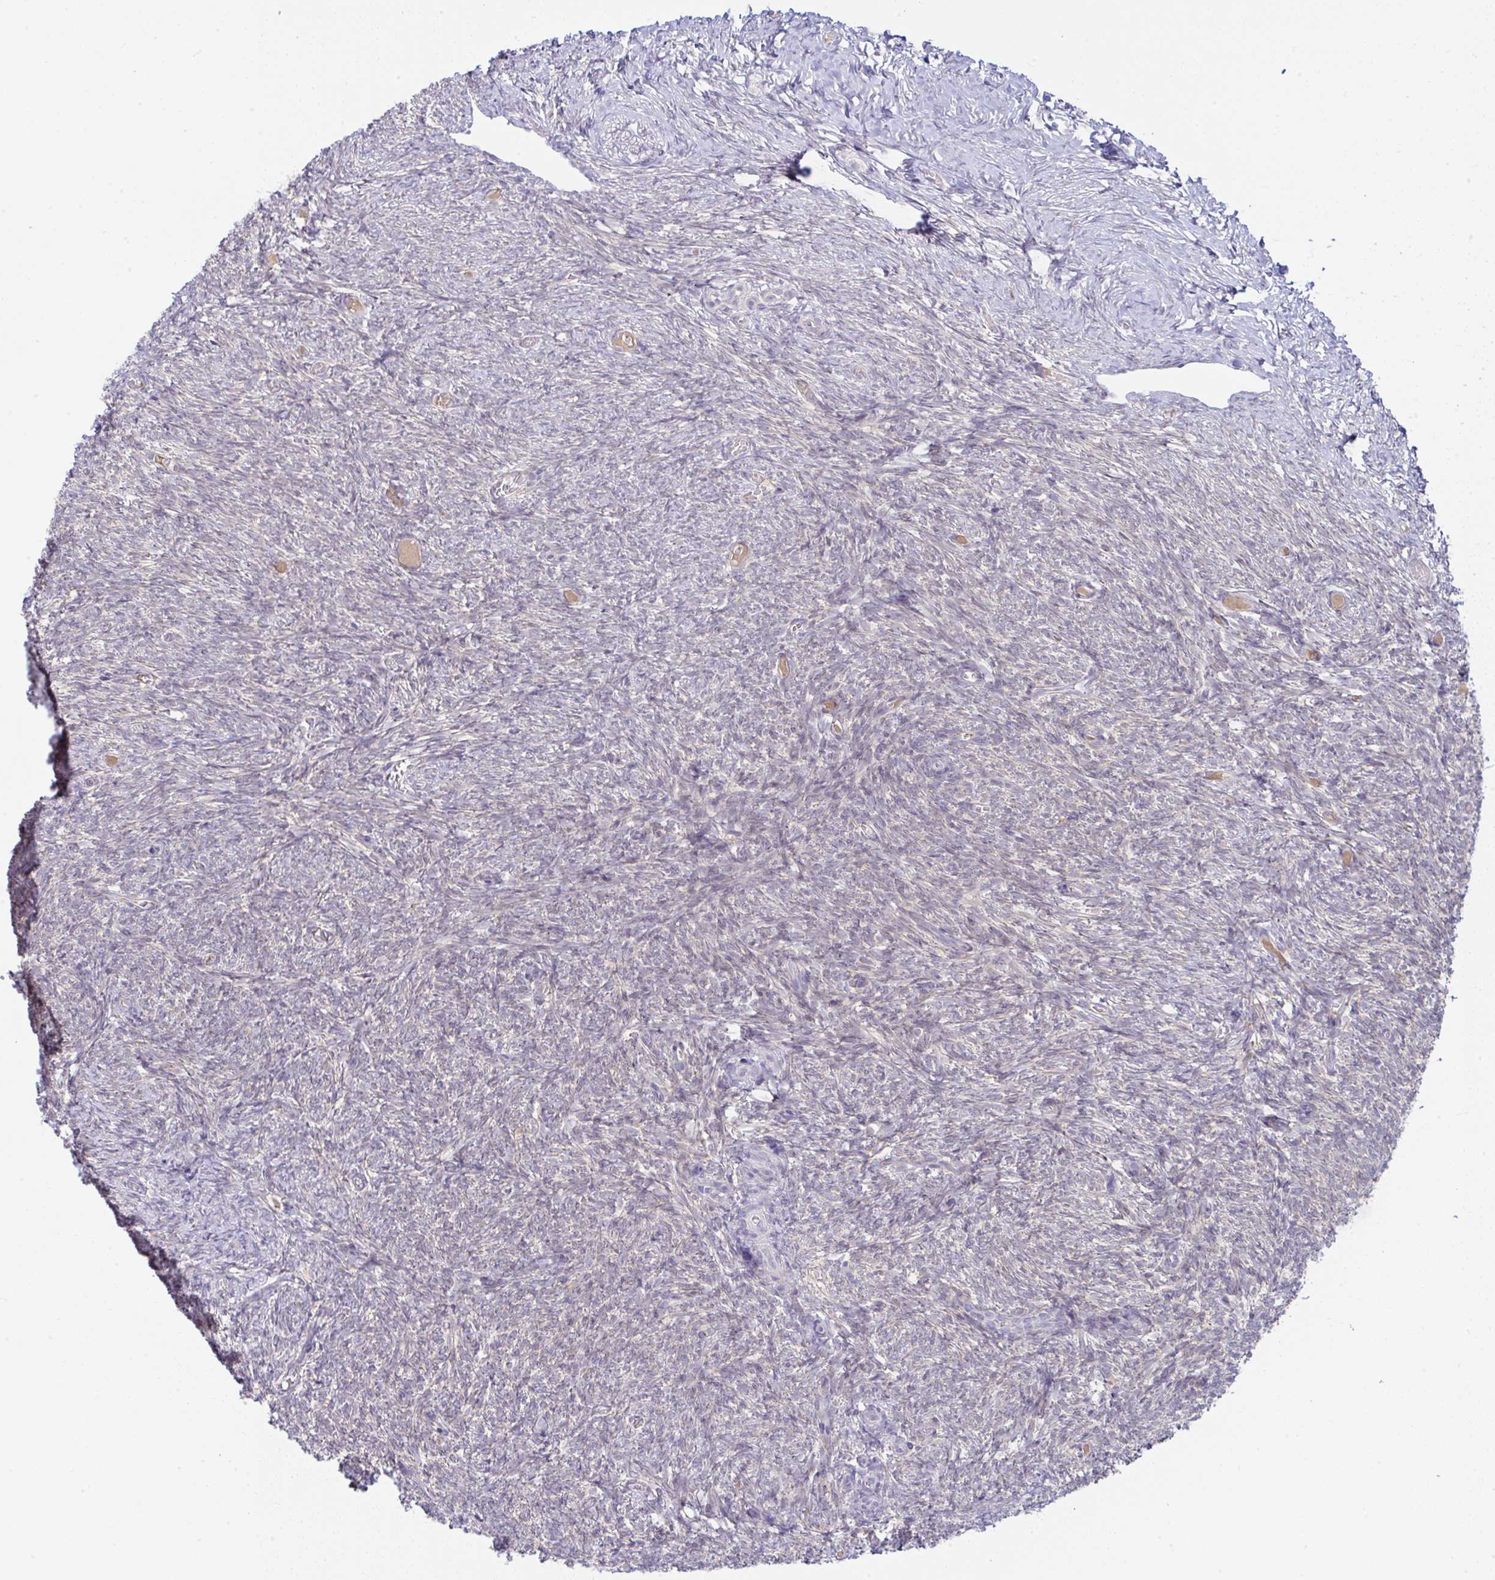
{"staining": {"intensity": "weak", "quantity": ">75%", "location": "cytoplasmic/membranous"}, "tissue": "ovary", "cell_type": "Follicle cells", "image_type": "normal", "snomed": [{"axis": "morphology", "description": "Normal tissue, NOS"}, {"axis": "topography", "description": "Ovary"}], "caption": "Immunohistochemical staining of normal ovary reveals low levels of weak cytoplasmic/membranous staining in about >75% of follicle cells.", "gene": "DERL2", "patient": {"sex": "female", "age": 39}}